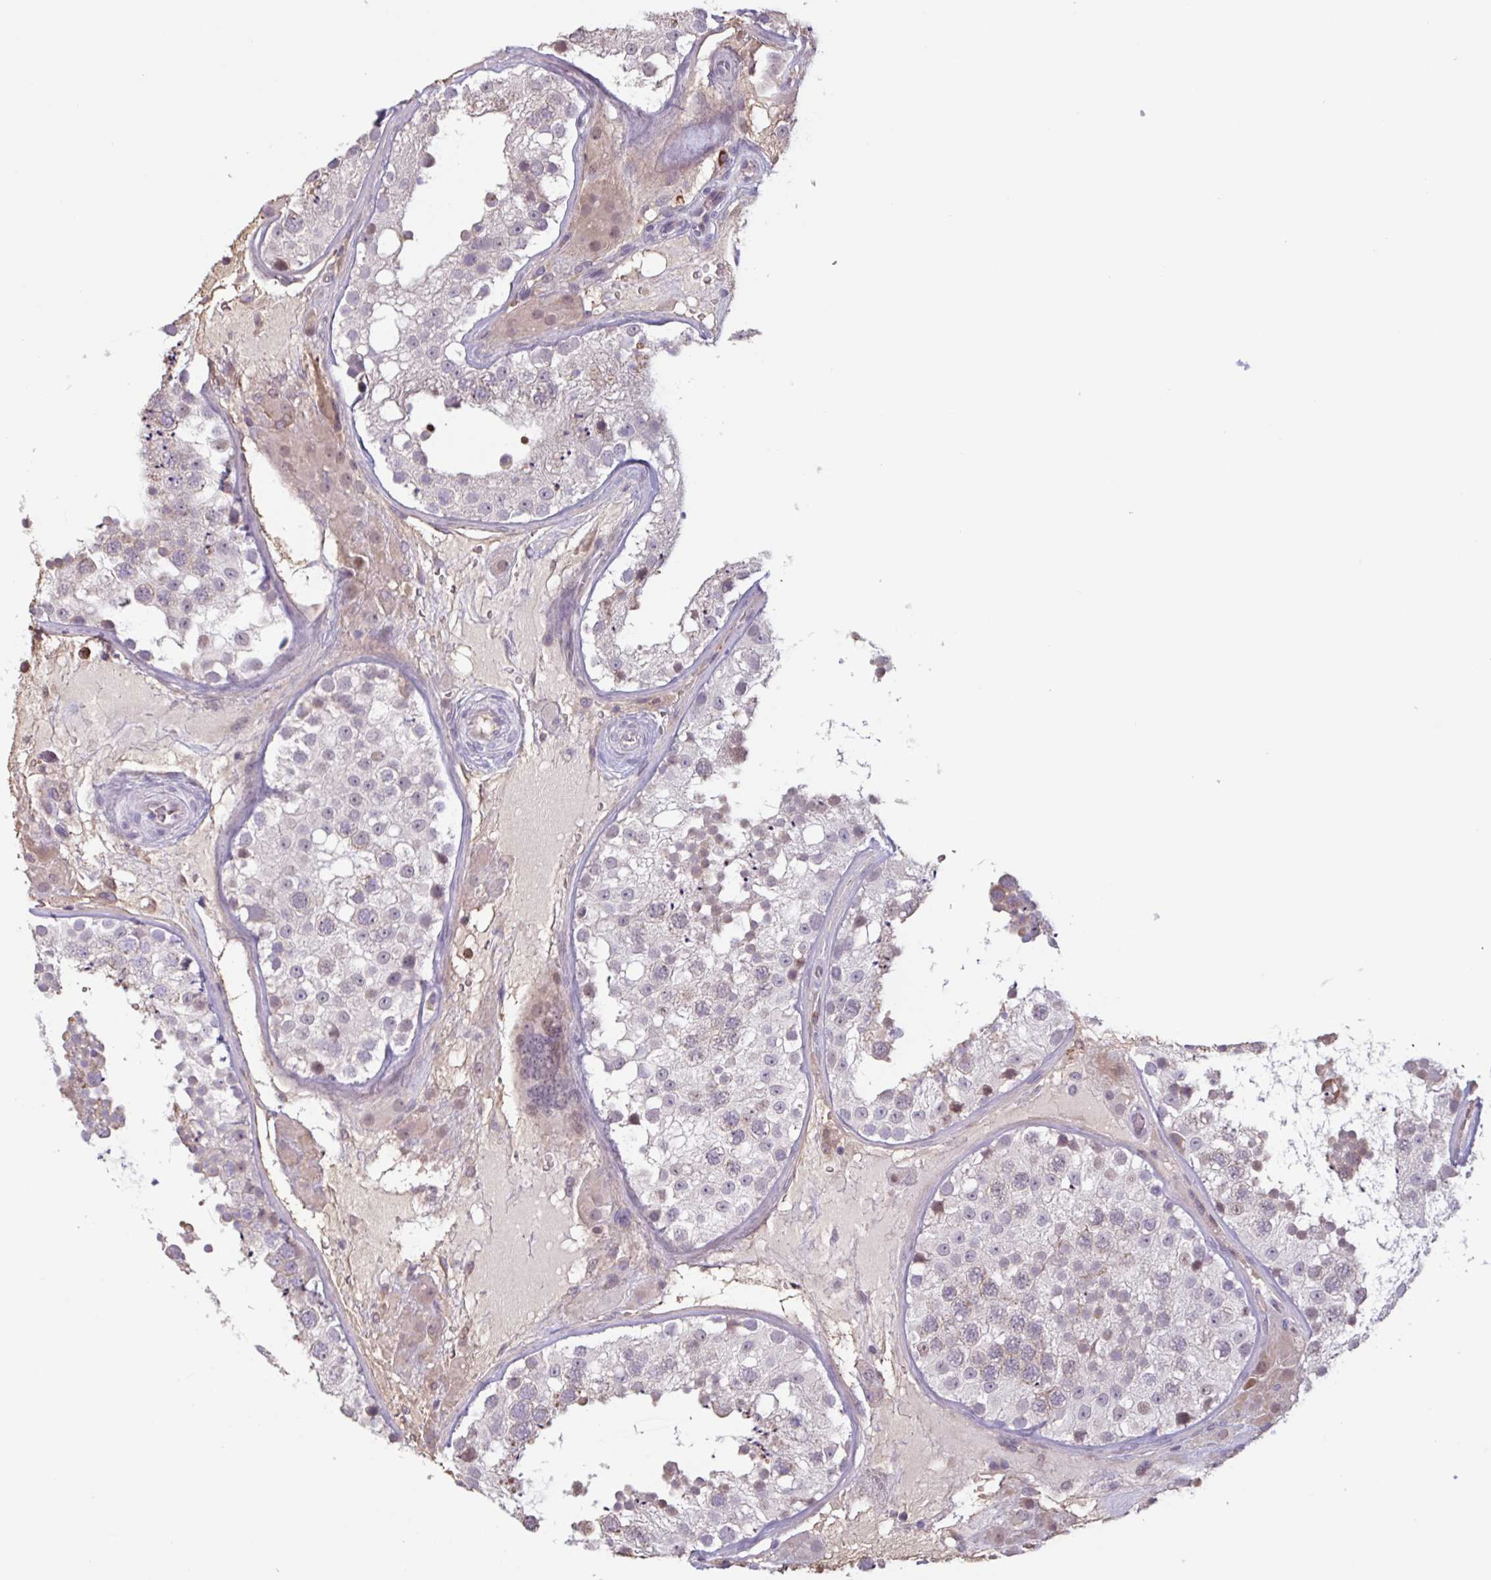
{"staining": {"intensity": "weak", "quantity": "<25%", "location": "nuclear"}, "tissue": "testis", "cell_type": "Cells in seminiferous ducts", "image_type": "normal", "snomed": [{"axis": "morphology", "description": "Normal tissue, NOS"}, {"axis": "topography", "description": "Testis"}], "caption": "High magnification brightfield microscopy of benign testis stained with DAB (brown) and counterstained with hematoxylin (blue): cells in seminiferous ducts show no significant staining.", "gene": "TAF1D", "patient": {"sex": "male", "age": 26}}